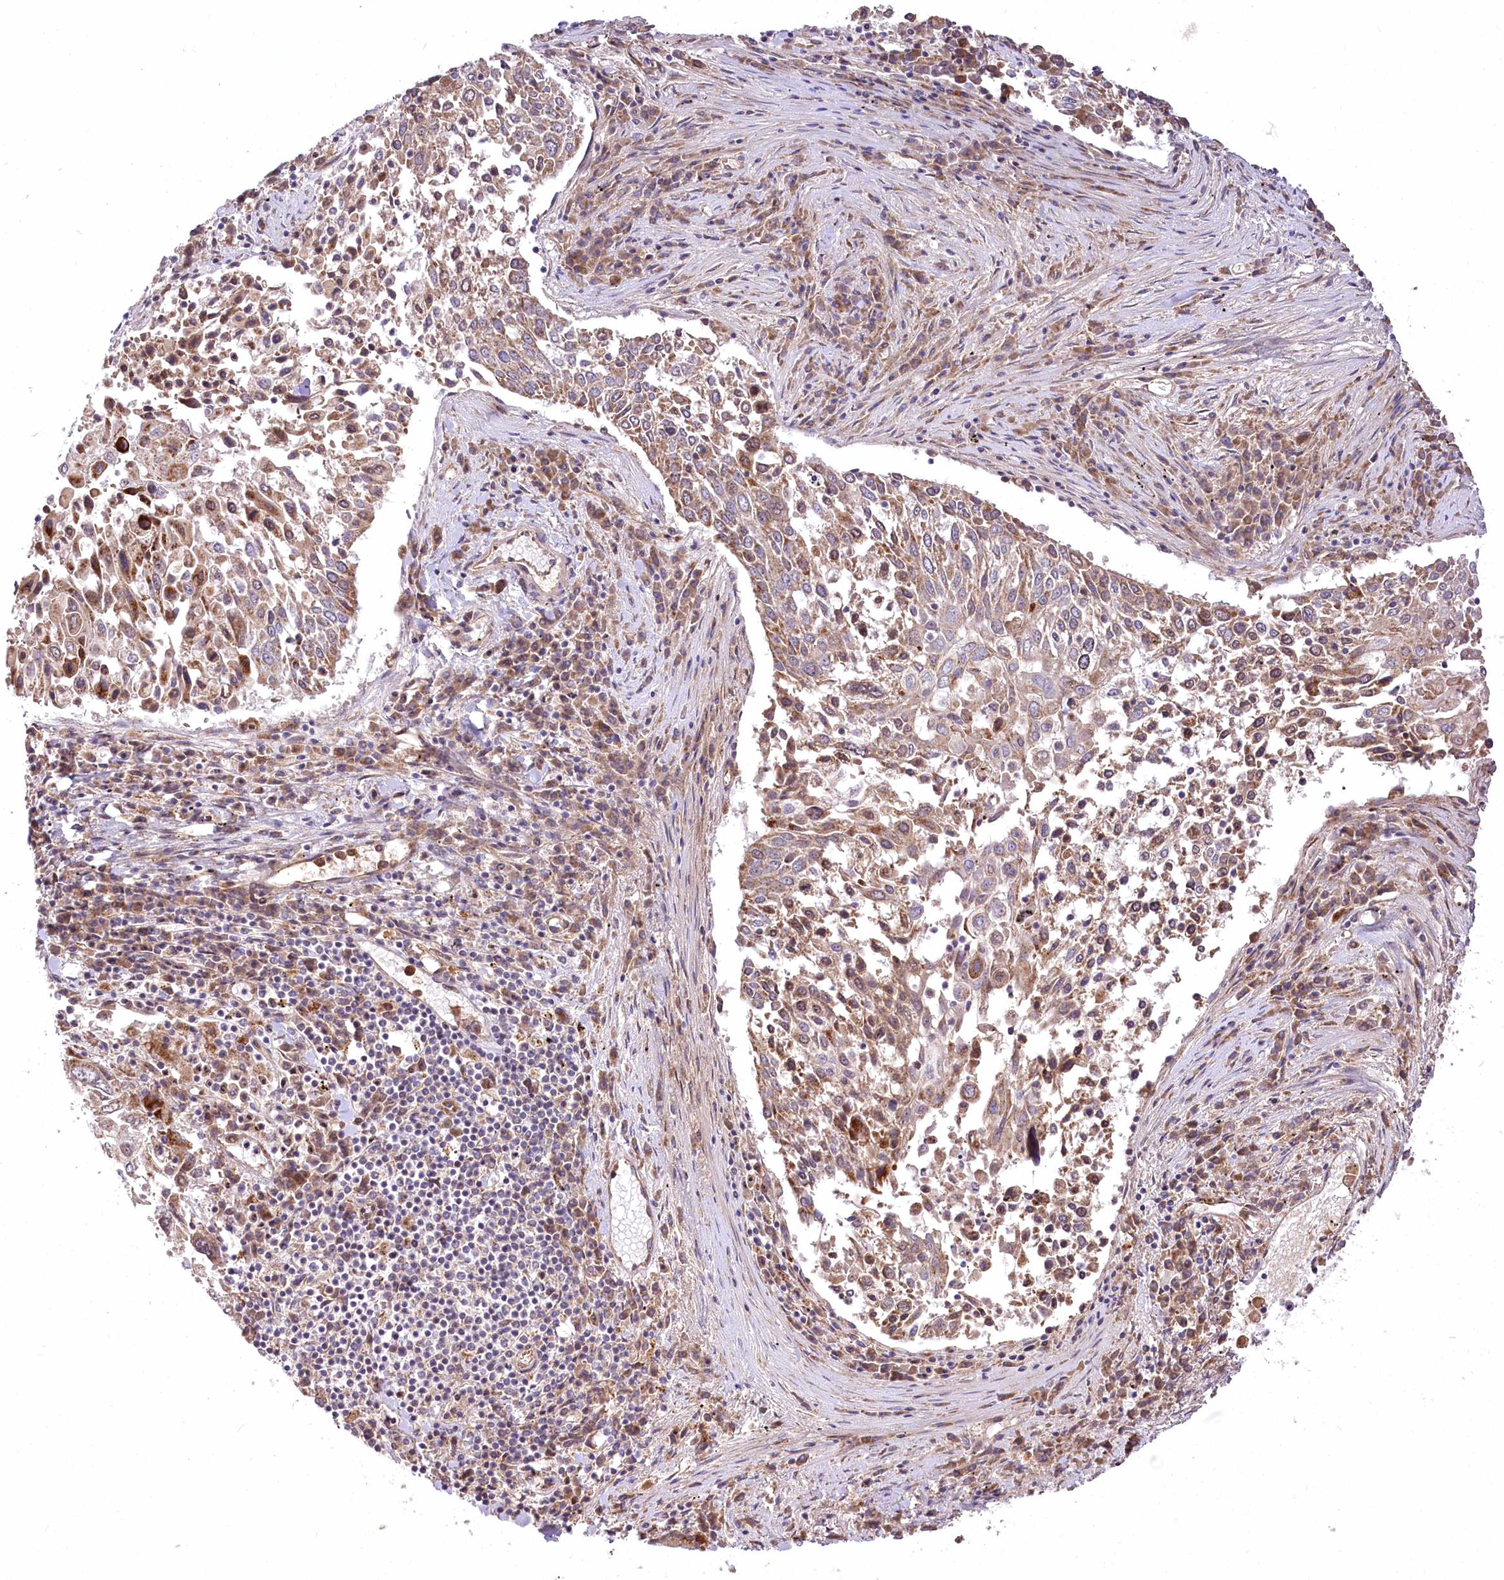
{"staining": {"intensity": "moderate", "quantity": "25%-75%", "location": "cytoplasmic/membranous"}, "tissue": "lung cancer", "cell_type": "Tumor cells", "image_type": "cancer", "snomed": [{"axis": "morphology", "description": "Squamous cell carcinoma, NOS"}, {"axis": "topography", "description": "Lung"}], "caption": "Brown immunohistochemical staining in human lung squamous cell carcinoma demonstrates moderate cytoplasmic/membranous positivity in about 25%-75% of tumor cells.", "gene": "PSTK", "patient": {"sex": "male", "age": 65}}